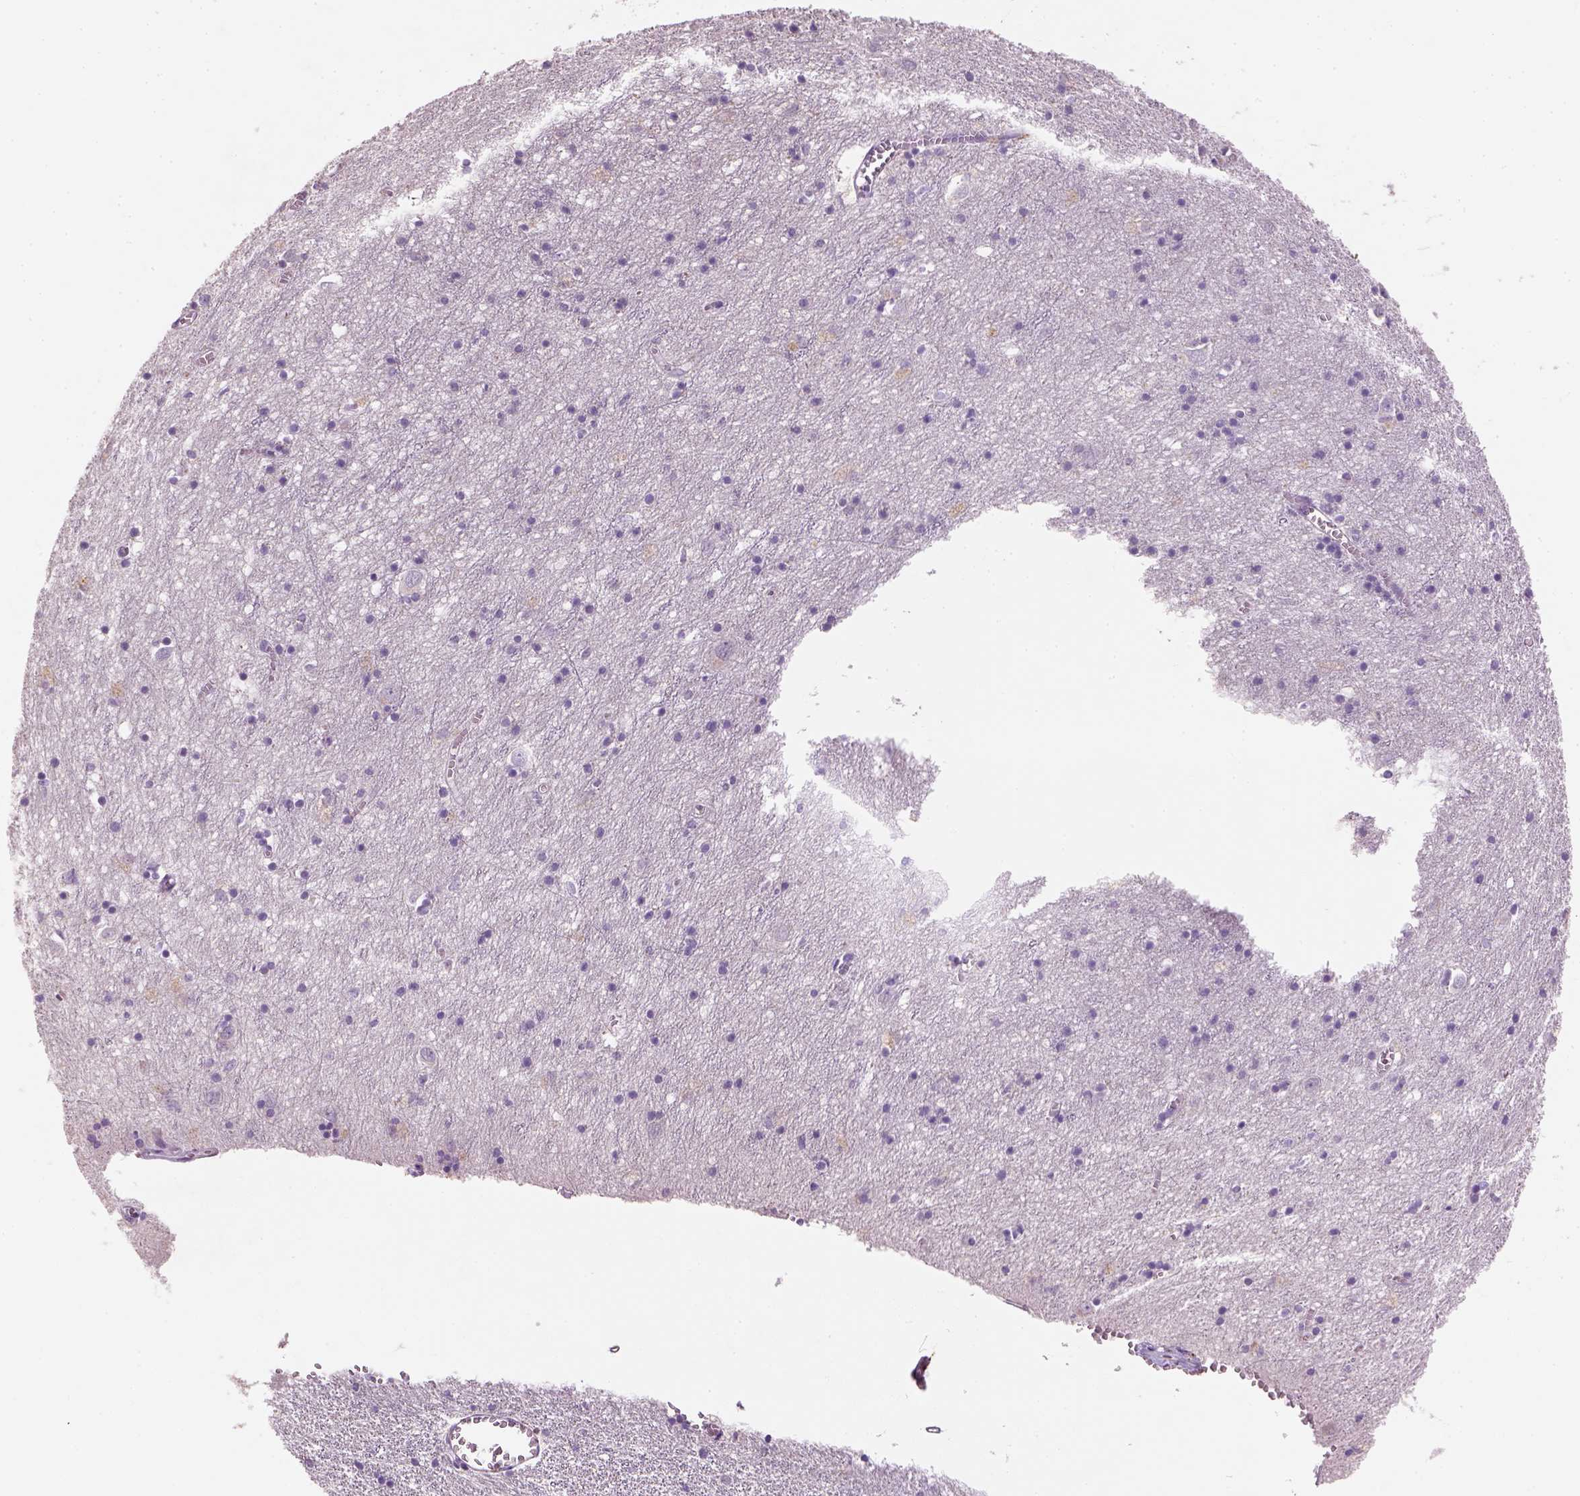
{"staining": {"intensity": "negative", "quantity": "none", "location": "none"}, "tissue": "cerebral cortex", "cell_type": "Endothelial cells", "image_type": "normal", "snomed": [{"axis": "morphology", "description": "Normal tissue, NOS"}, {"axis": "topography", "description": "Cerebral cortex"}], "caption": "Photomicrograph shows no significant protein positivity in endothelial cells of unremarkable cerebral cortex.", "gene": "NUDT6", "patient": {"sex": "male", "age": 70}}